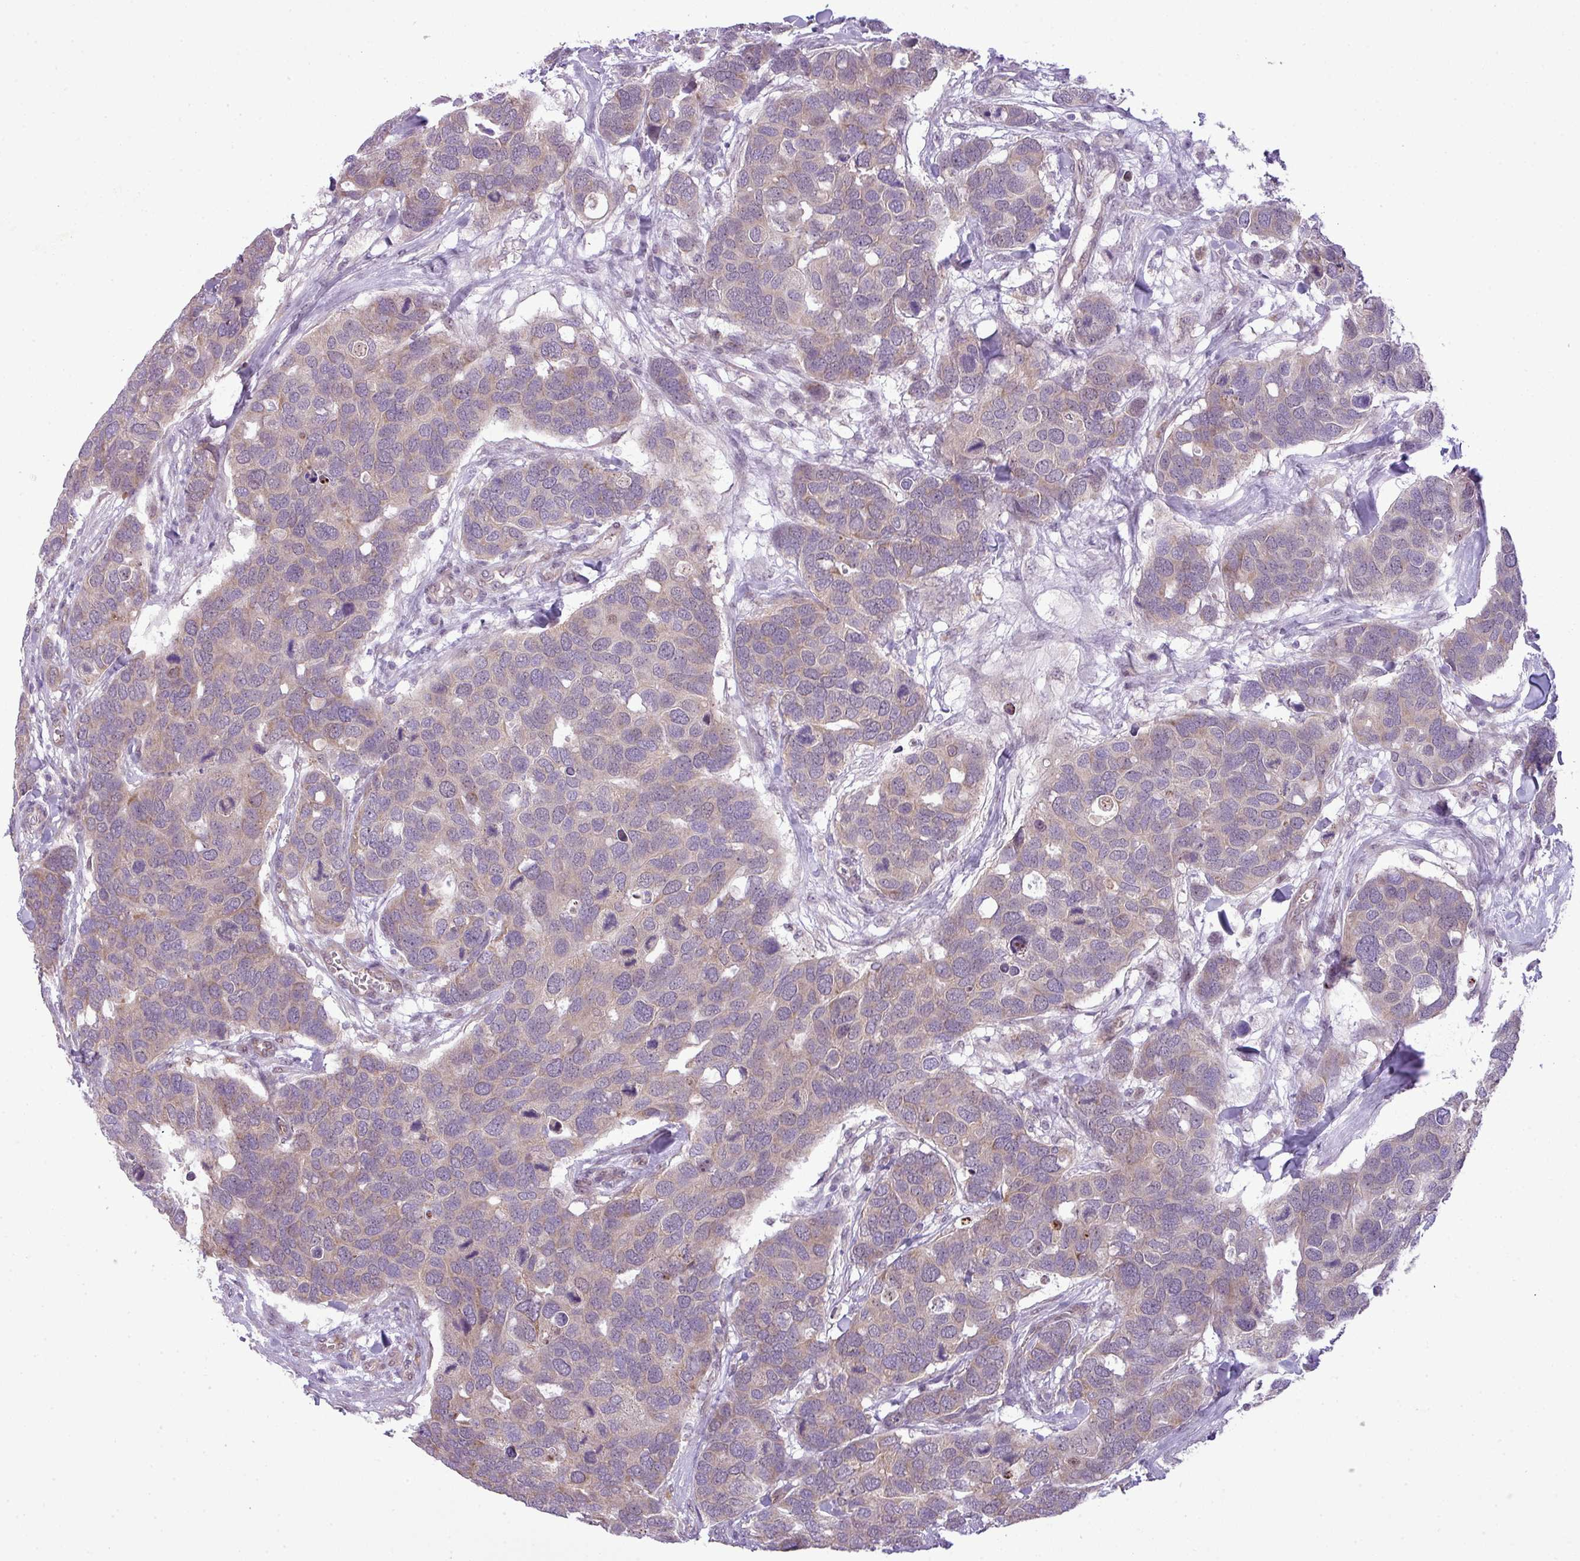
{"staining": {"intensity": "weak", "quantity": "25%-75%", "location": "cytoplasmic/membranous"}, "tissue": "breast cancer", "cell_type": "Tumor cells", "image_type": "cancer", "snomed": [{"axis": "morphology", "description": "Duct carcinoma"}, {"axis": "topography", "description": "Breast"}], "caption": "Immunohistochemistry of breast invasive ductal carcinoma demonstrates low levels of weak cytoplasmic/membranous positivity in approximately 25%-75% of tumor cells. (DAB IHC, brown staining for protein, blue staining for nuclei).", "gene": "MAK16", "patient": {"sex": "female", "age": 83}}